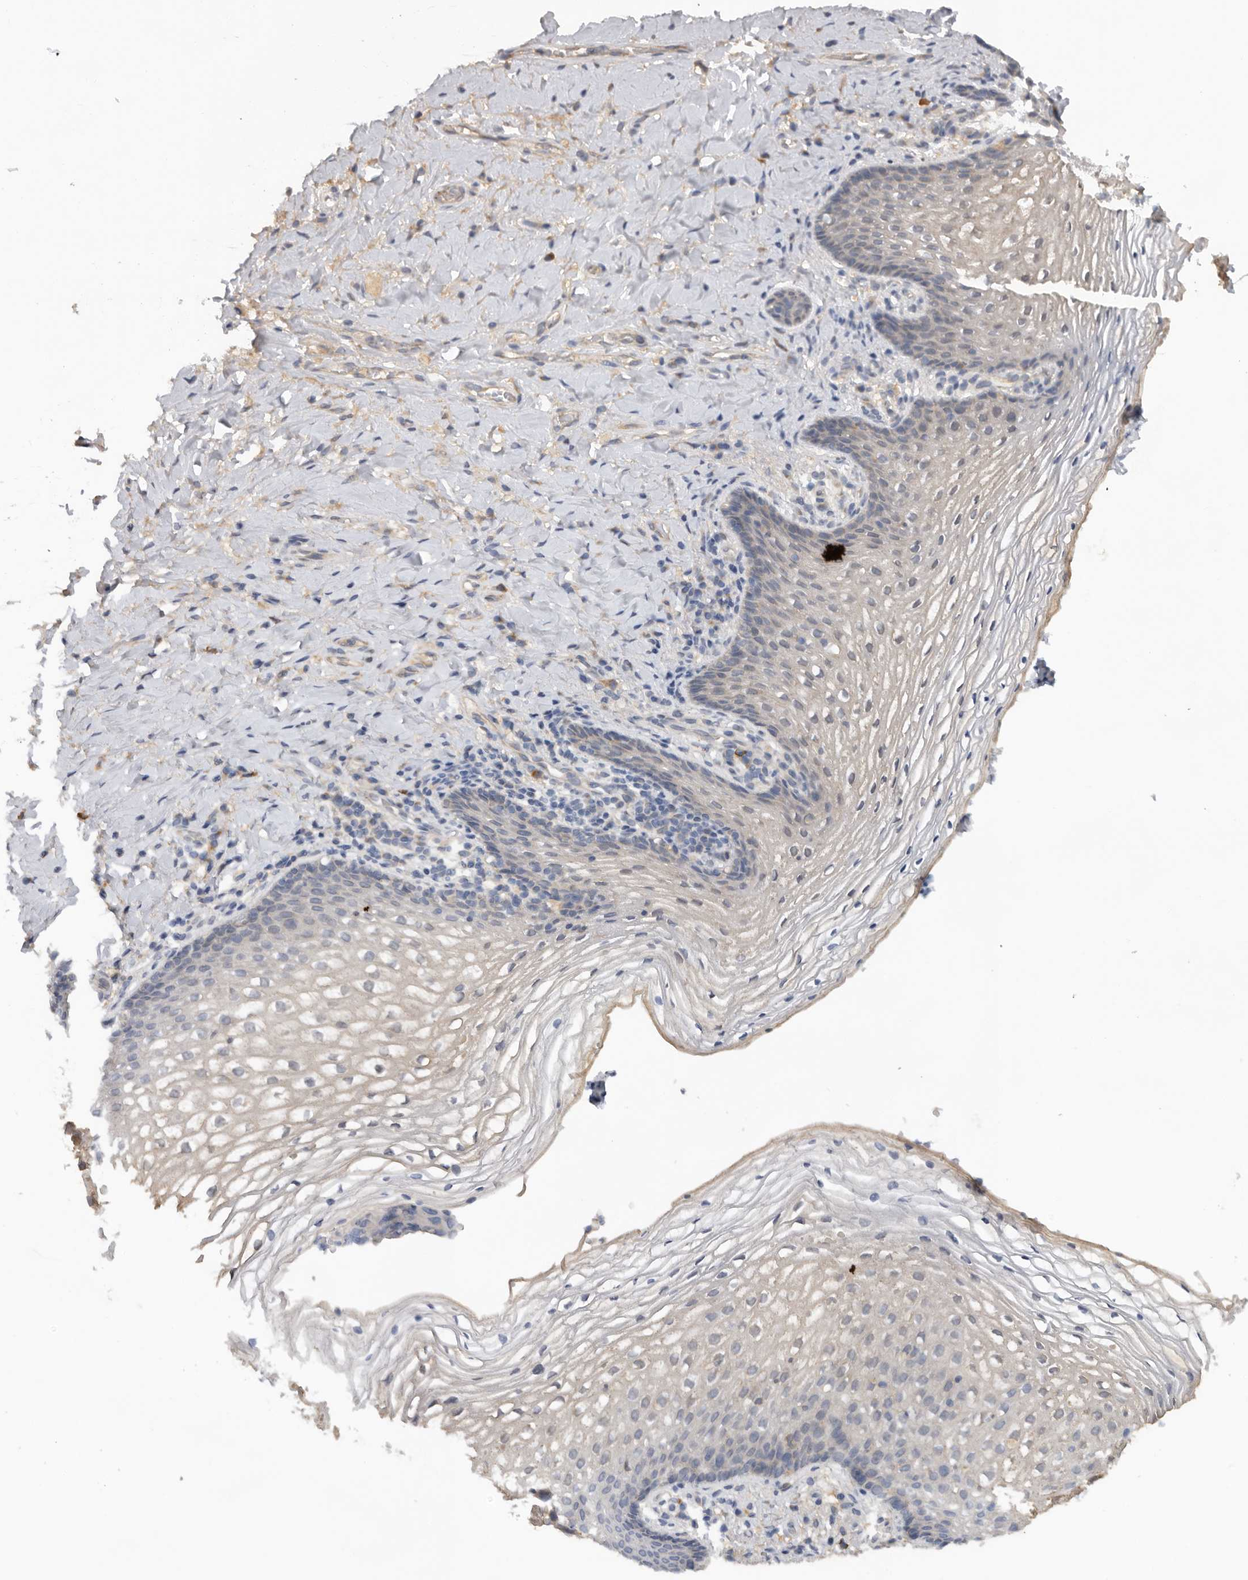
{"staining": {"intensity": "moderate", "quantity": "<25%", "location": "cytoplasmic/membranous"}, "tissue": "vagina", "cell_type": "Squamous epithelial cells", "image_type": "normal", "snomed": [{"axis": "morphology", "description": "Normal tissue, NOS"}, {"axis": "topography", "description": "Vagina"}], "caption": "IHC micrograph of normal vagina: vagina stained using immunohistochemistry (IHC) exhibits low levels of moderate protein expression localized specifically in the cytoplasmic/membranous of squamous epithelial cells, appearing as a cytoplasmic/membranous brown color.", "gene": "RNF157", "patient": {"sex": "female", "age": 60}}